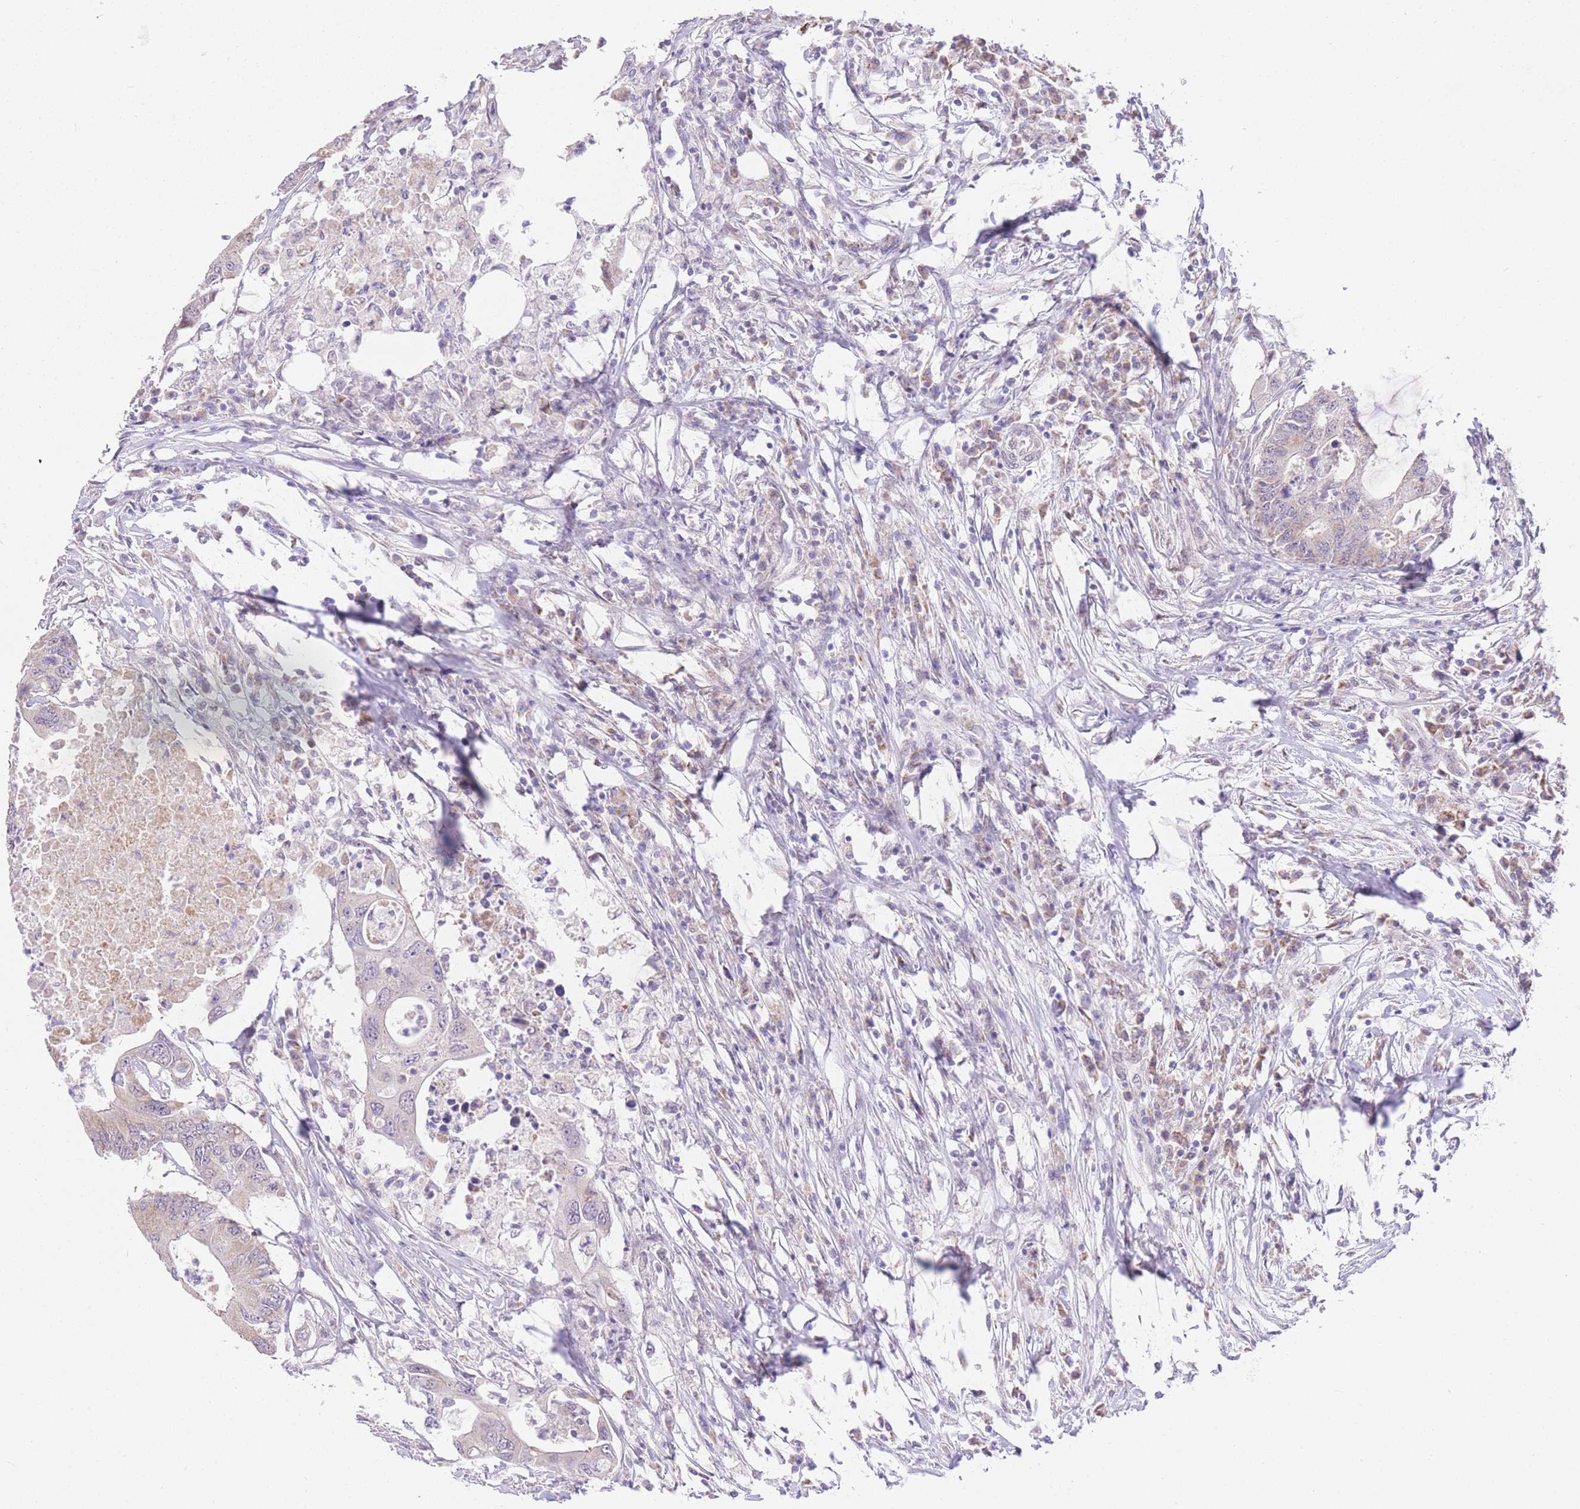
{"staining": {"intensity": "weak", "quantity": "25%-75%", "location": "cytoplasmic/membranous"}, "tissue": "colorectal cancer", "cell_type": "Tumor cells", "image_type": "cancer", "snomed": [{"axis": "morphology", "description": "Adenocarcinoma, NOS"}, {"axis": "topography", "description": "Colon"}], "caption": "Immunohistochemistry (IHC) of human colorectal cancer (adenocarcinoma) displays low levels of weak cytoplasmic/membranous expression in approximately 25%-75% of tumor cells.", "gene": "UBXN7", "patient": {"sex": "male", "age": 71}}